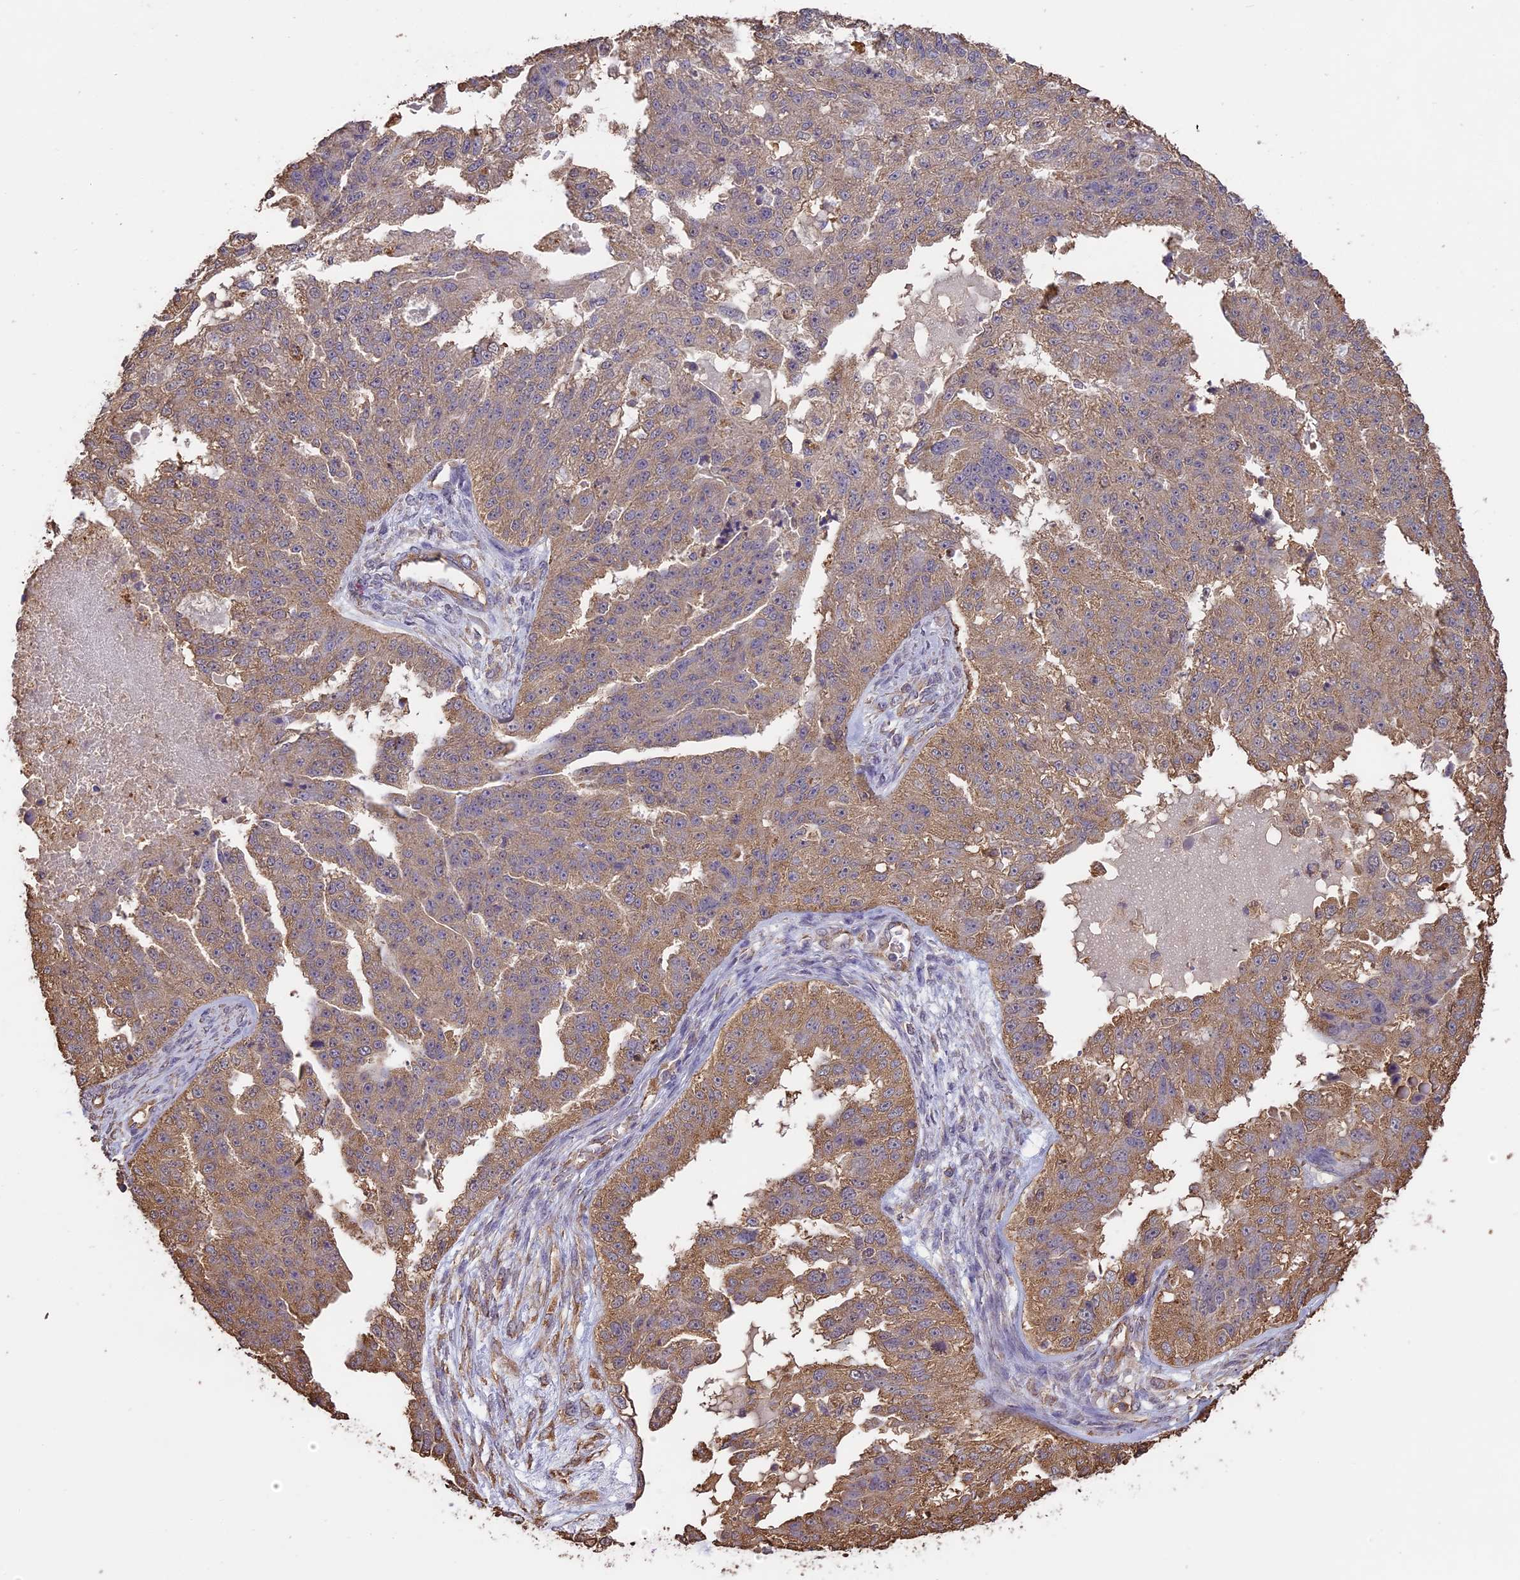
{"staining": {"intensity": "moderate", "quantity": "25%-75%", "location": "cytoplasmic/membranous"}, "tissue": "ovarian cancer", "cell_type": "Tumor cells", "image_type": "cancer", "snomed": [{"axis": "morphology", "description": "Cystadenocarcinoma, serous, NOS"}, {"axis": "topography", "description": "Ovary"}], "caption": "Immunohistochemistry (DAB (3,3'-diaminobenzidine)) staining of human ovarian cancer demonstrates moderate cytoplasmic/membranous protein staining in about 25%-75% of tumor cells. The staining was performed using DAB (3,3'-diaminobenzidine), with brown indicating positive protein expression. Nuclei are stained blue with hematoxylin.", "gene": "ARHGAP19", "patient": {"sex": "female", "age": 58}}